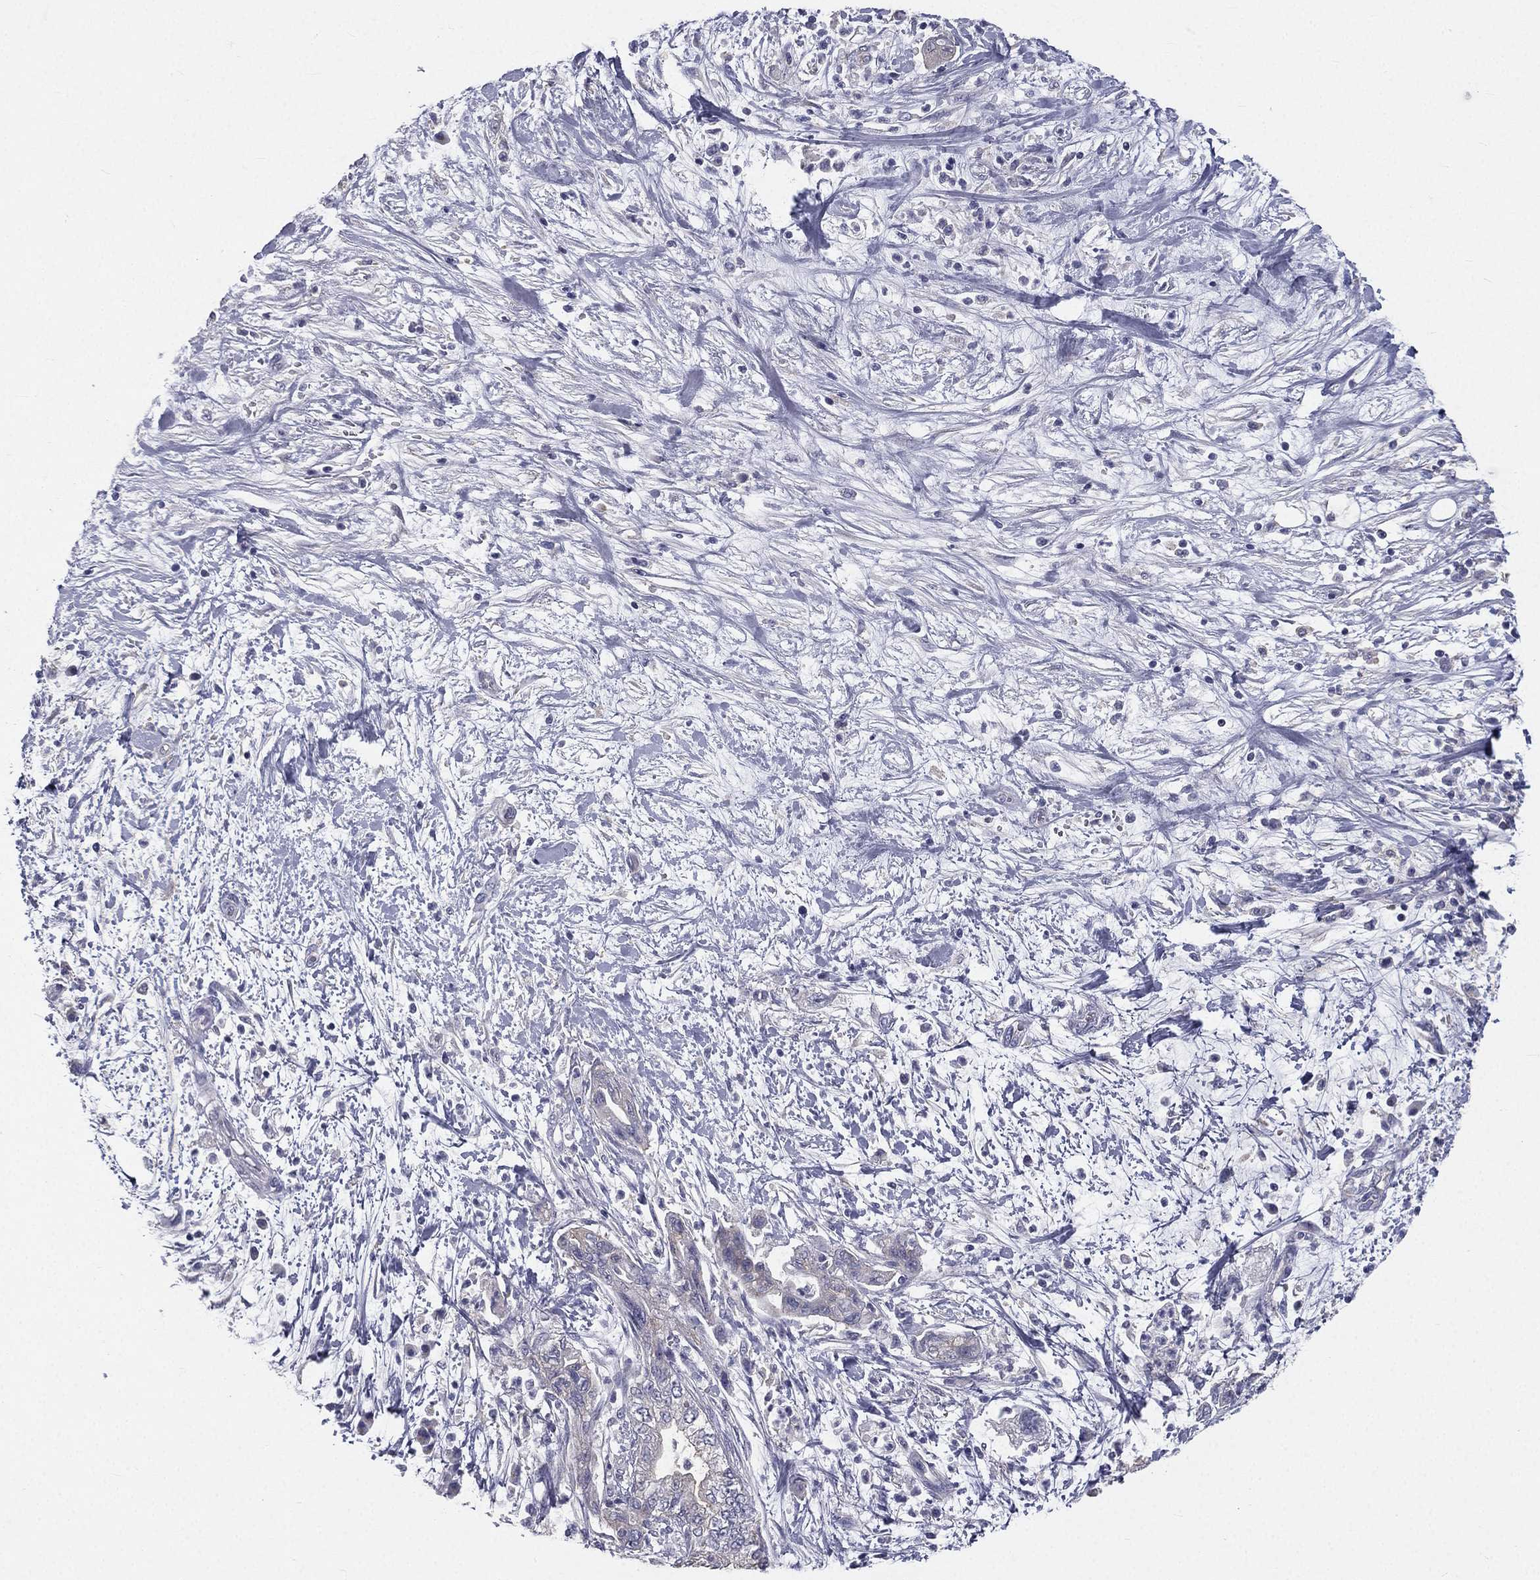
{"staining": {"intensity": "negative", "quantity": "none", "location": "none"}, "tissue": "pancreatic cancer", "cell_type": "Tumor cells", "image_type": "cancer", "snomed": [{"axis": "morphology", "description": "Adenocarcinoma, NOS"}, {"axis": "topography", "description": "Pancreas"}], "caption": "Tumor cells show no significant protein staining in pancreatic adenocarcinoma.", "gene": "MUC13", "patient": {"sex": "female", "age": 73}}